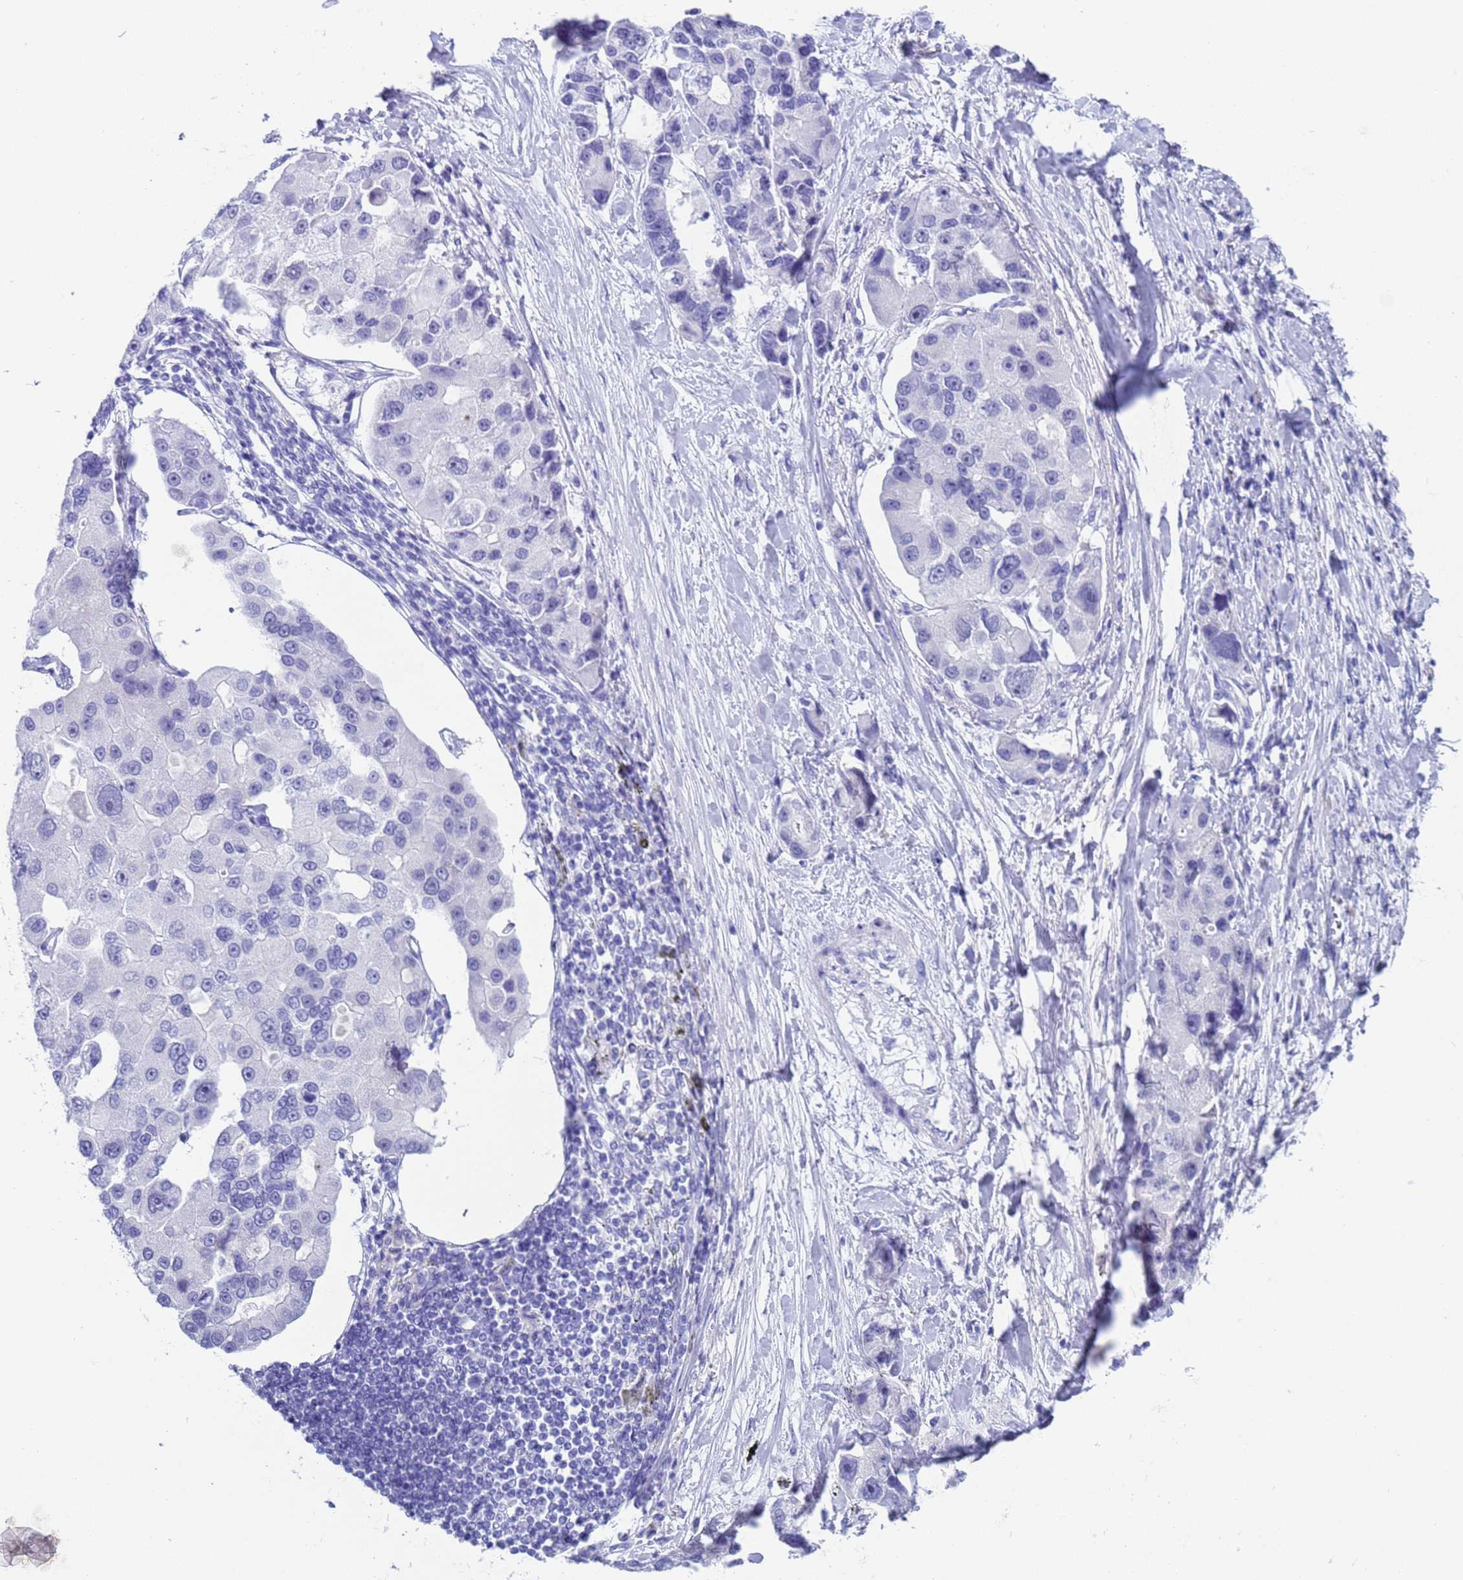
{"staining": {"intensity": "negative", "quantity": "none", "location": "none"}, "tissue": "lung cancer", "cell_type": "Tumor cells", "image_type": "cancer", "snomed": [{"axis": "morphology", "description": "Adenocarcinoma, NOS"}, {"axis": "topography", "description": "Lung"}], "caption": "There is no significant staining in tumor cells of lung adenocarcinoma. (Immunohistochemistry, brightfield microscopy, high magnification).", "gene": "CKM", "patient": {"sex": "female", "age": 54}}